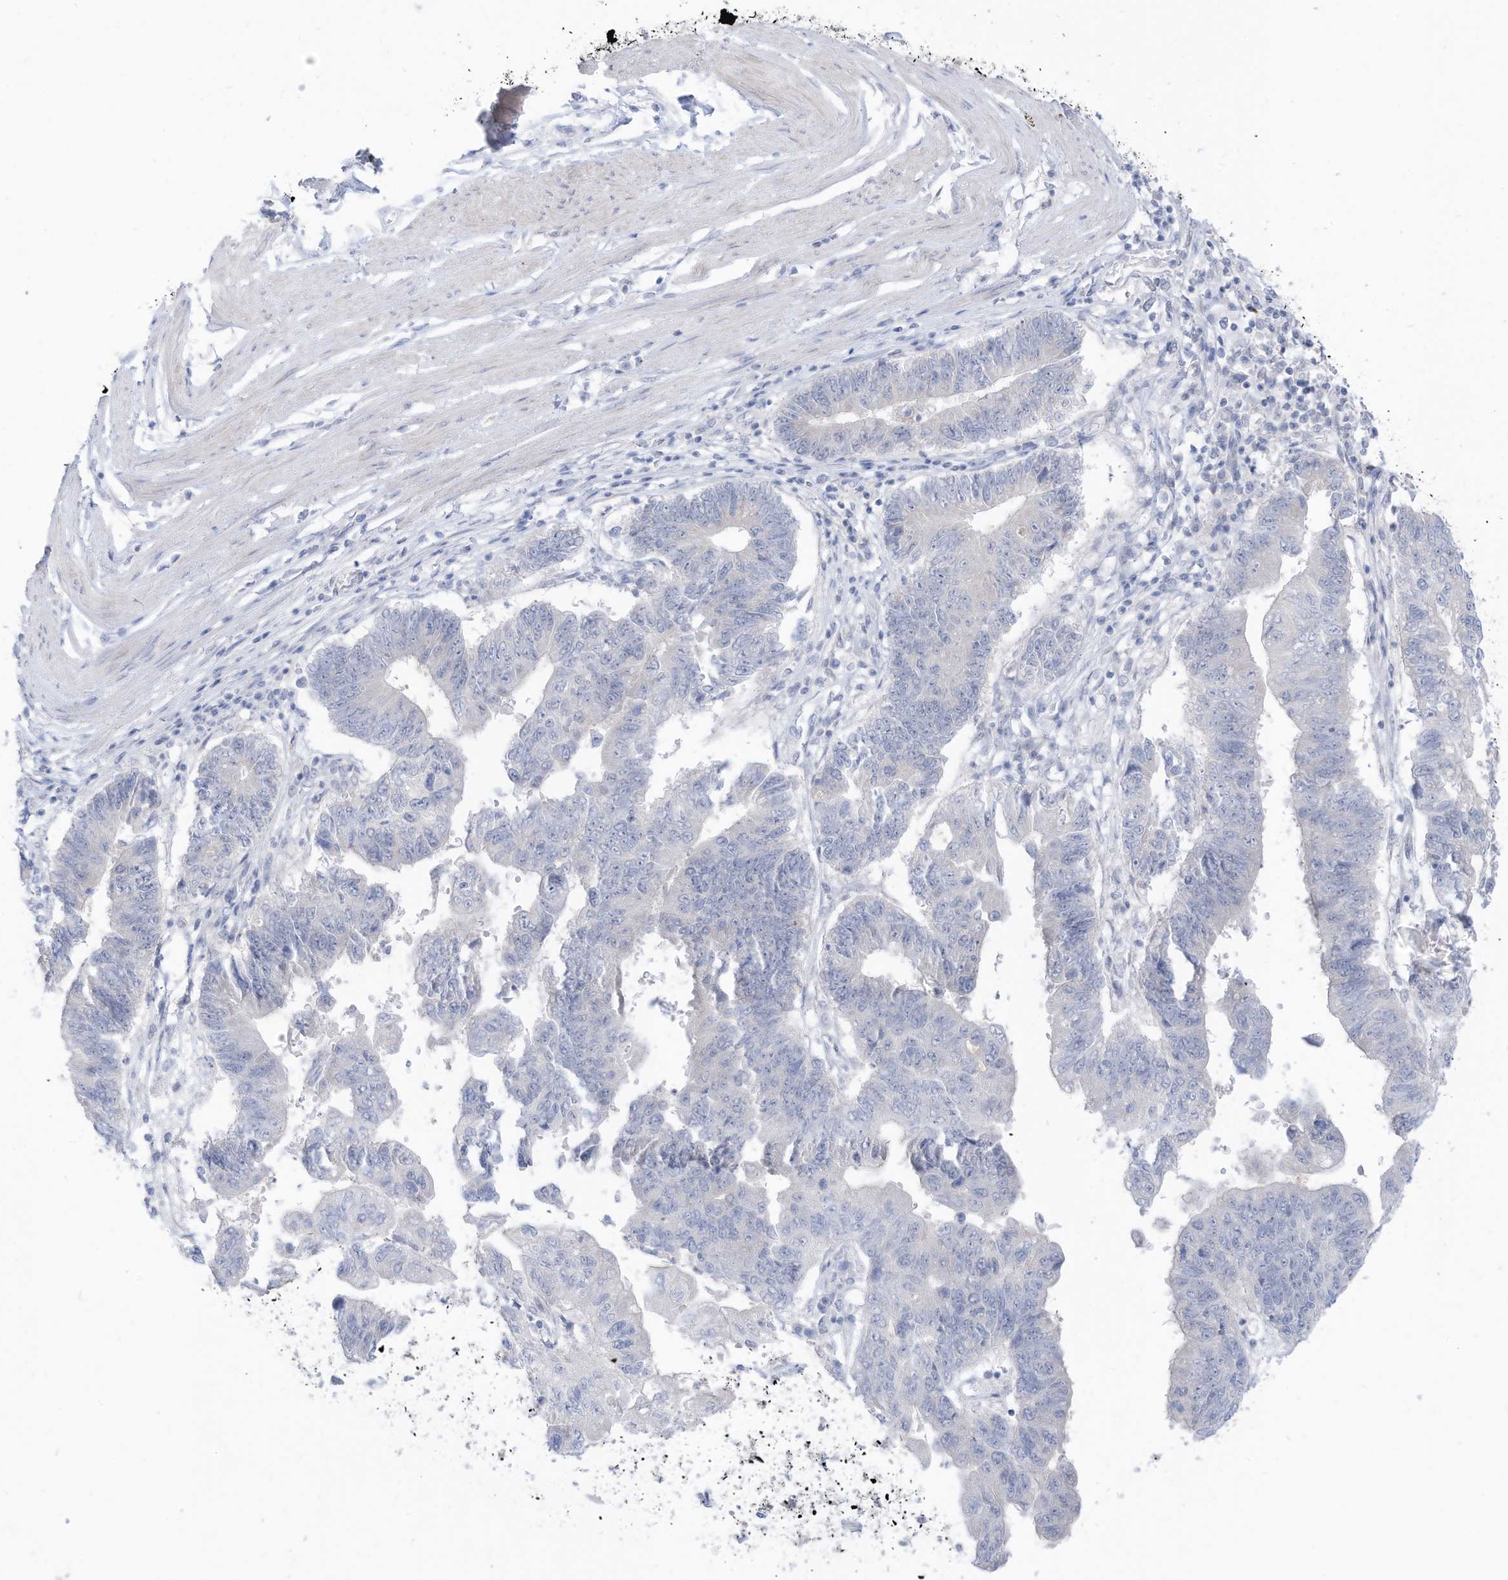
{"staining": {"intensity": "negative", "quantity": "none", "location": "none"}, "tissue": "stomach cancer", "cell_type": "Tumor cells", "image_type": "cancer", "snomed": [{"axis": "morphology", "description": "Adenocarcinoma, NOS"}, {"axis": "topography", "description": "Stomach"}], "caption": "This is an IHC image of stomach cancer. There is no expression in tumor cells.", "gene": "OGT", "patient": {"sex": "male", "age": 59}}